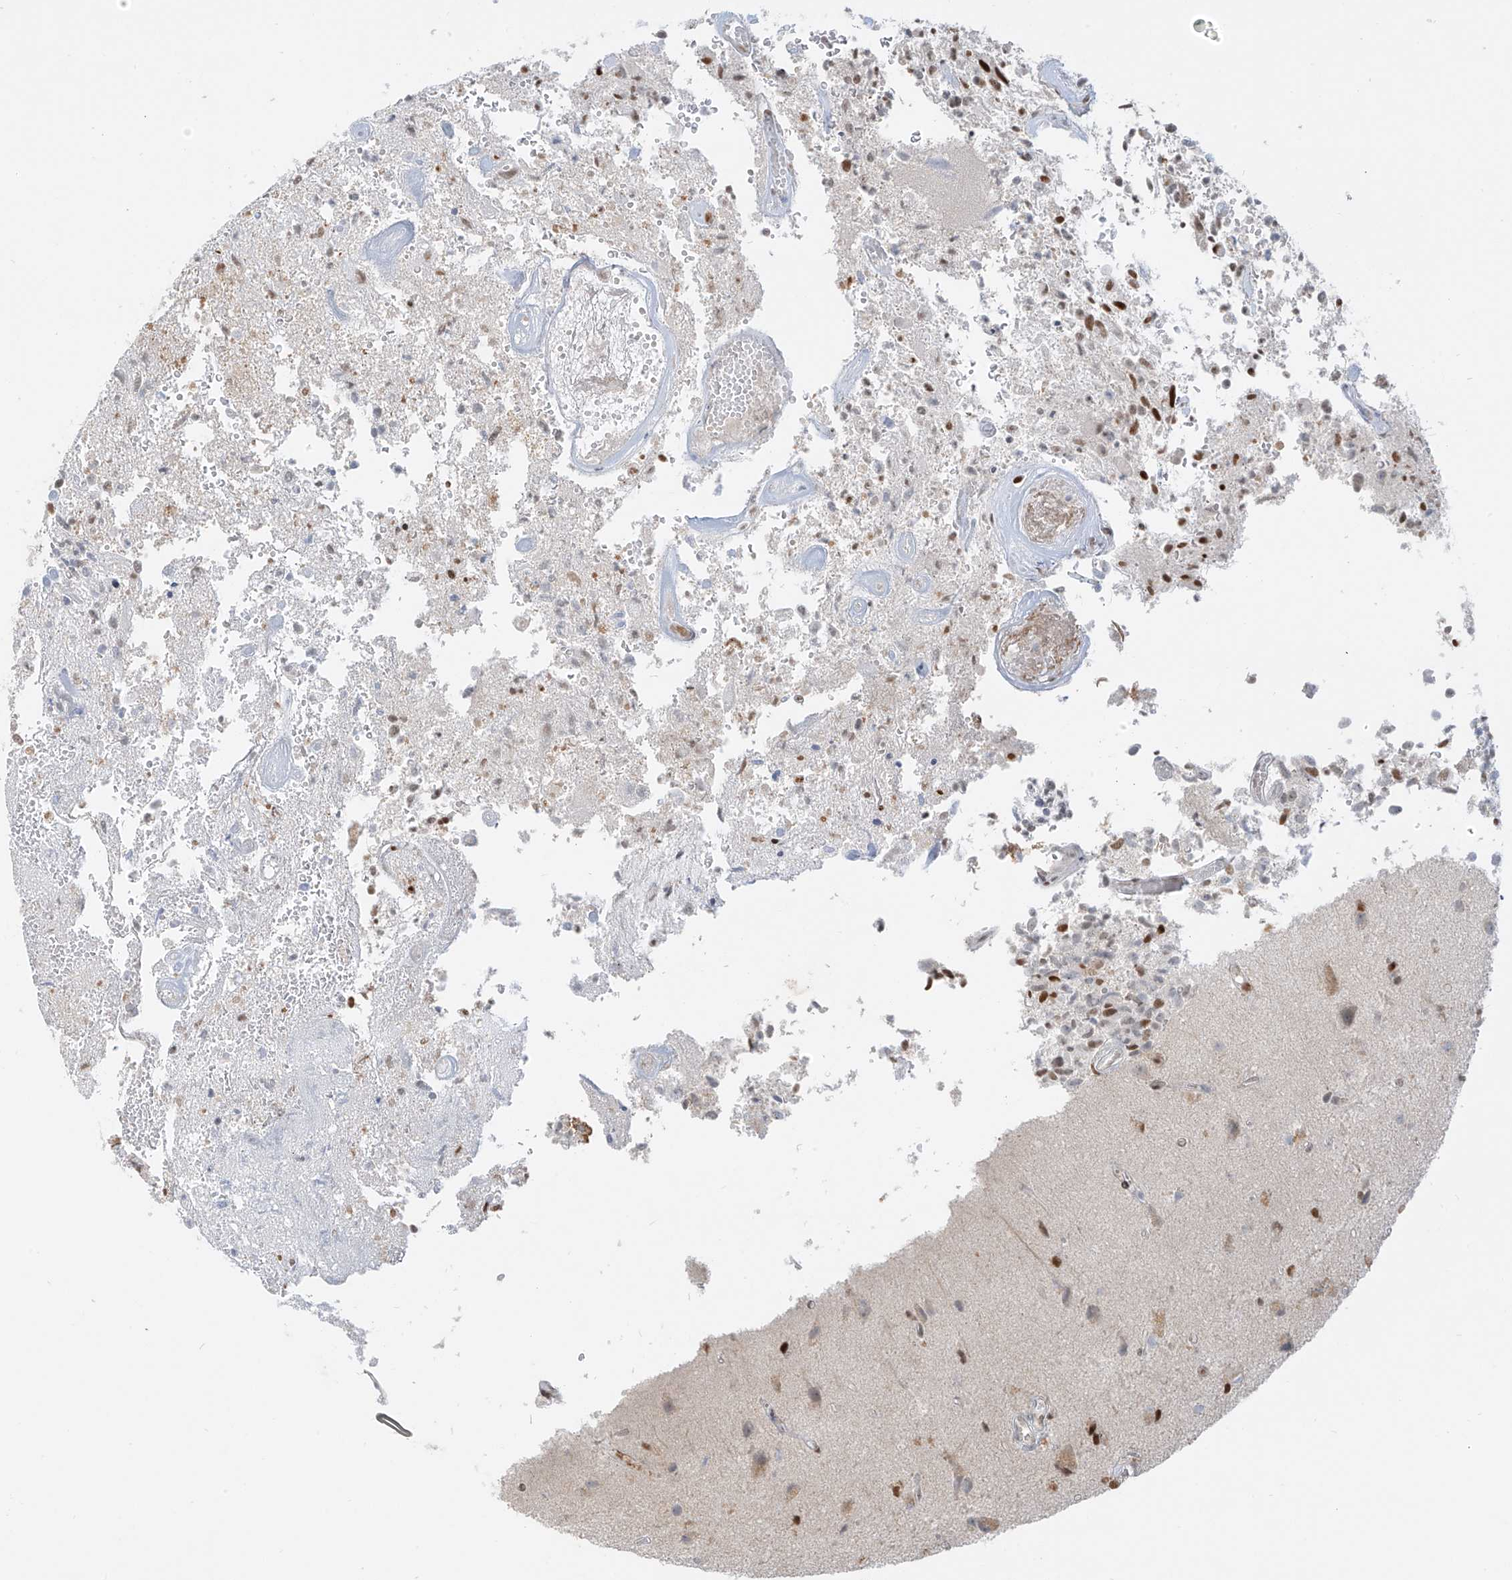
{"staining": {"intensity": "moderate", "quantity": "25%-75%", "location": "nuclear"}, "tissue": "glioma", "cell_type": "Tumor cells", "image_type": "cancer", "snomed": [{"axis": "morphology", "description": "Glioma, malignant, High grade"}, {"axis": "topography", "description": "Brain"}], "caption": "The immunohistochemical stain highlights moderate nuclear positivity in tumor cells of glioma tissue.", "gene": "ZNF774", "patient": {"sex": "male", "age": 72}}